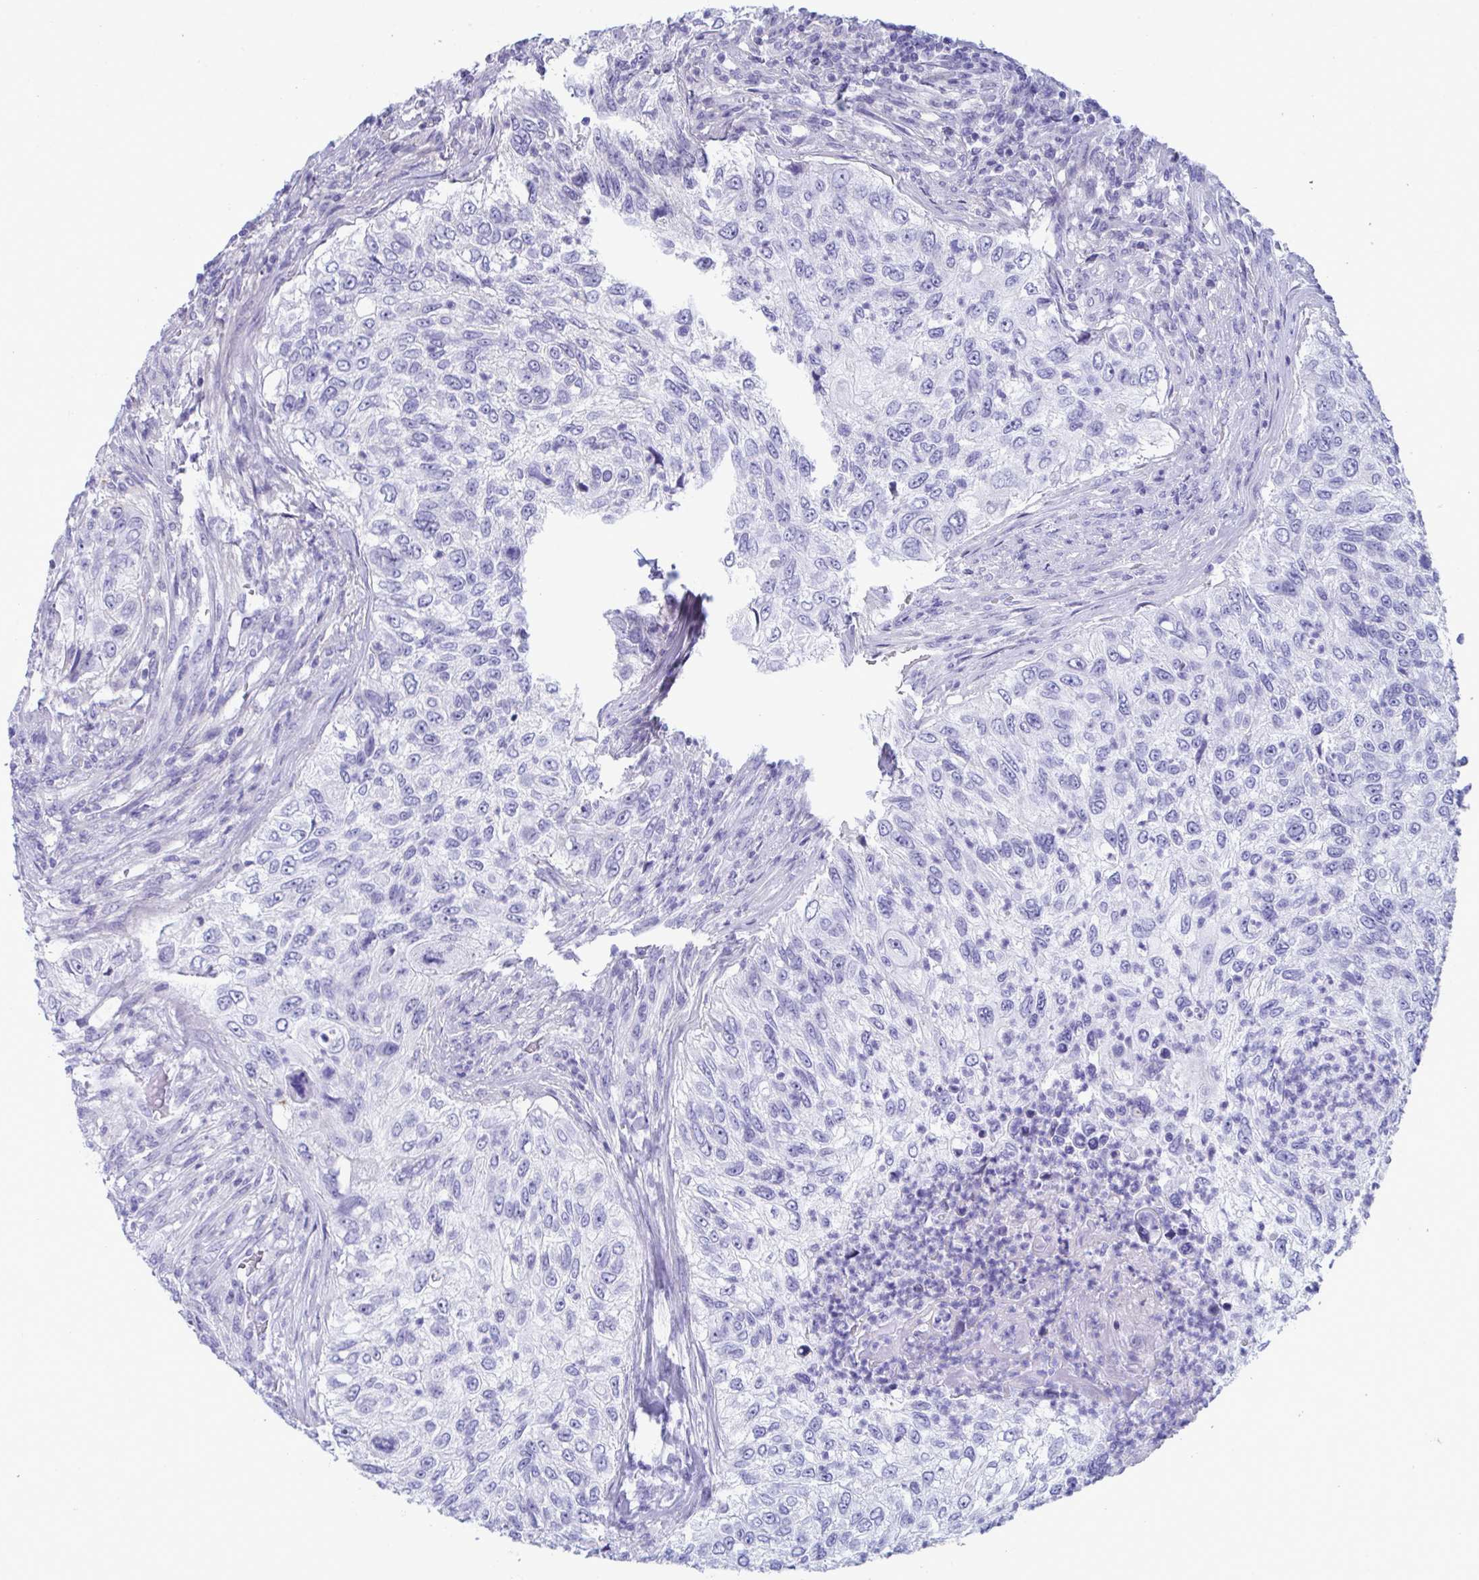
{"staining": {"intensity": "negative", "quantity": "none", "location": "none"}, "tissue": "urothelial cancer", "cell_type": "Tumor cells", "image_type": "cancer", "snomed": [{"axis": "morphology", "description": "Urothelial carcinoma, High grade"}, {"axis": "topography", "description": "Urinary bladder"}], "caption": "This is a photomicrograph of IHC staining of high-grade urothelial carcinoma, which shows no positivity in tumor cells.", "gene": "MS4A14", "patient": {"sex": "female", "age": 60}}